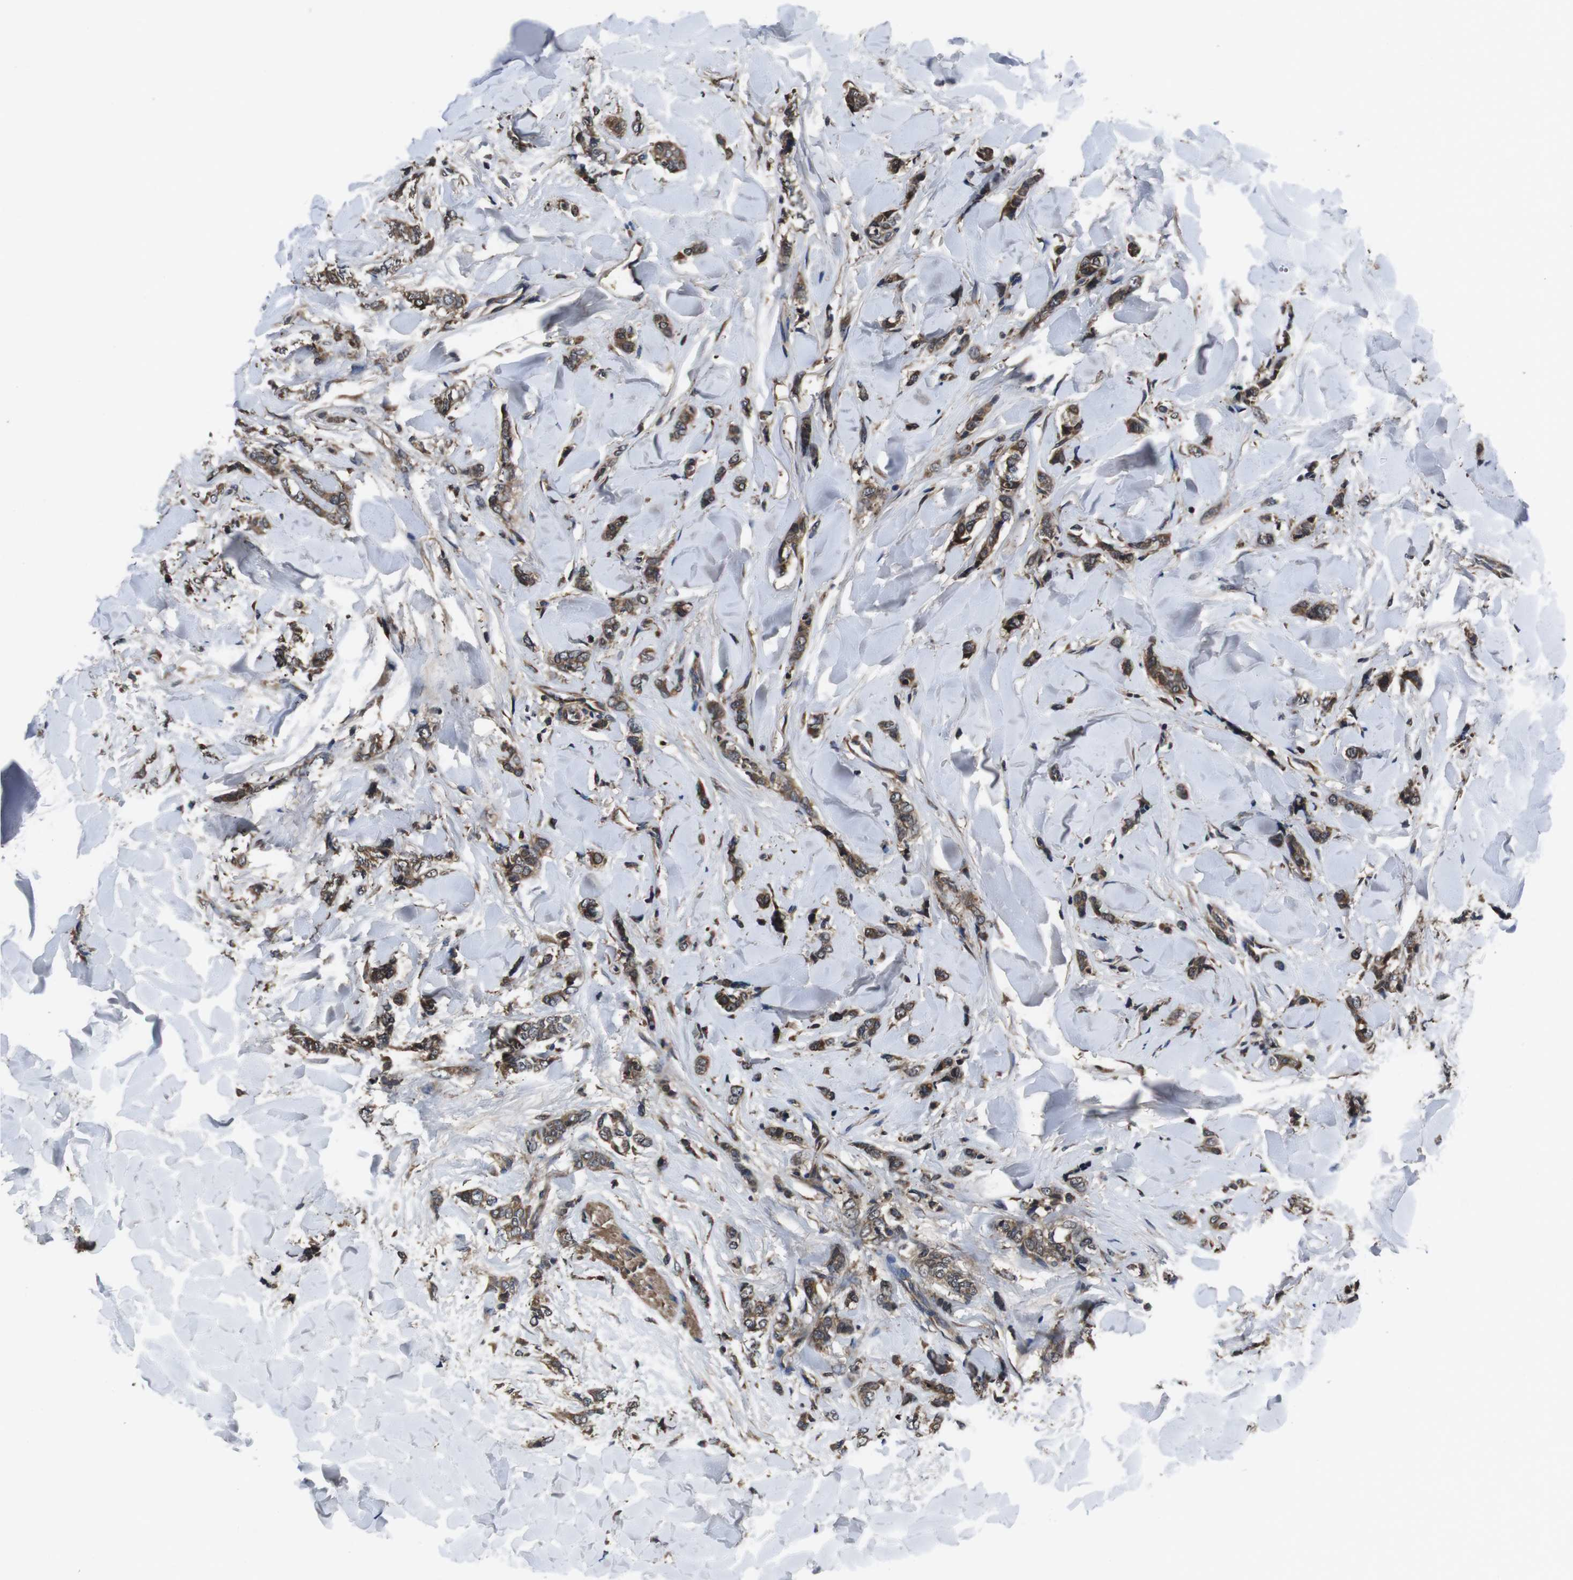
{"staining": {"intensity": "moderate", "quantity": ">75%", "location": "cytoplasmic/membranous"}, "tissue": "breast cancer", "cell_type": "Tumor cells", "image_type": "cancer", "snomed": [{"axis": "morphology", "description": "Lobular carcinoma"}, {"axis": "topography", "description": "Skin"}, {"axis": "topography", "description": "Breast"}], "caption": "Immunohistochemistry histopathology image of breast cancer stained for a protein (brown), which exhibits medium levels of moderate cytoplasmic/membranous positivity in about >75% of tumor cells.", "gene": "CXCL11", "patient": {"sex": "female", "age": 46}}